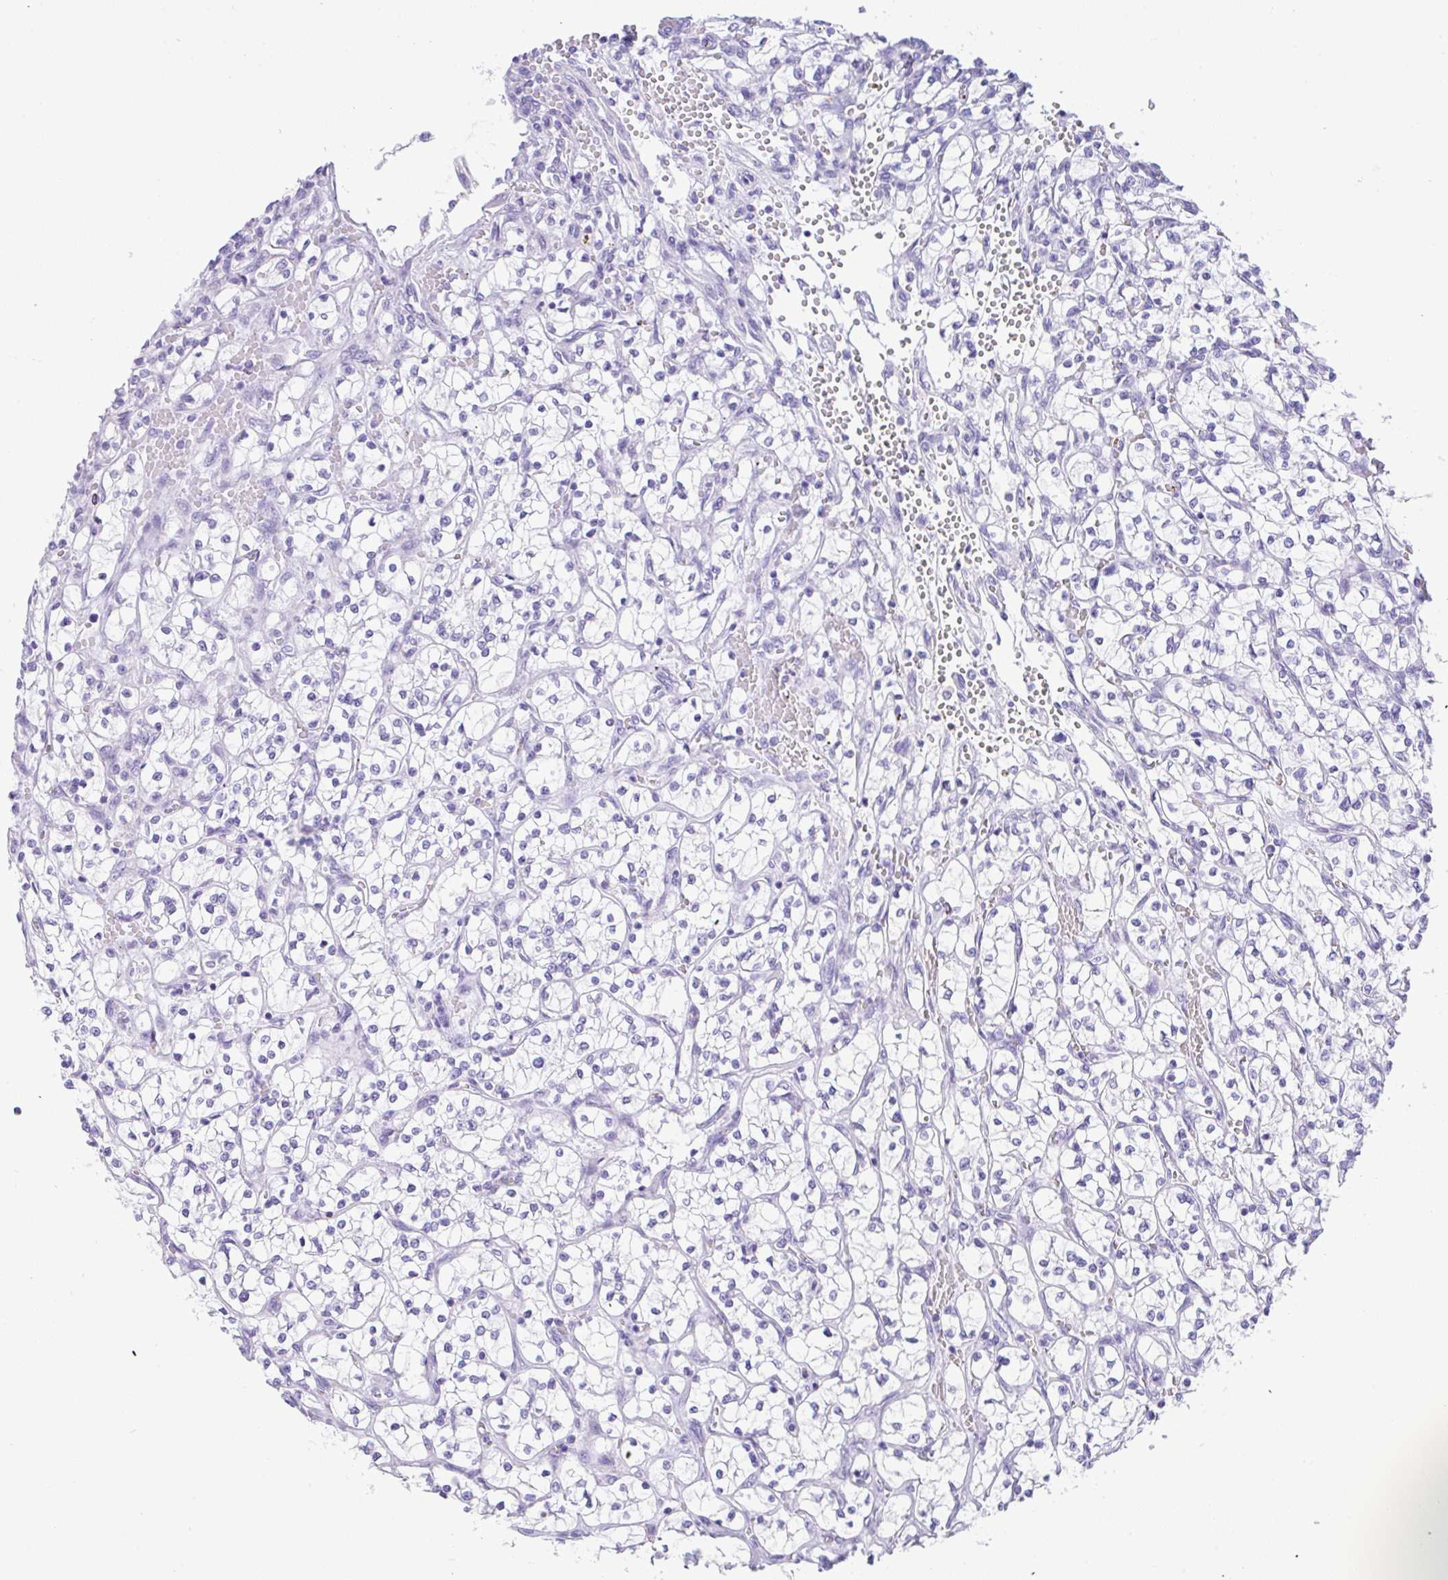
{"staining": {"intensity": "negative", "quantity": "none", "location": "none"}, "tissue": "renal cancer", "cell_type": "Tumor cells", "image_type": "cancer", "snomed": [{"axis": "morphology", "description": "Adenocarcinoma, NOS"}, {"axis": "topography", "description": "Kidney"}], "caption": "A micrograph of adenocarcinoma (renal) stained for a protein reveals no brown staining in tumor cells. (DAB IHC, high magnification).", "gene": "NDUFAF8", "patient": {"sex": "female", "age": 64}}